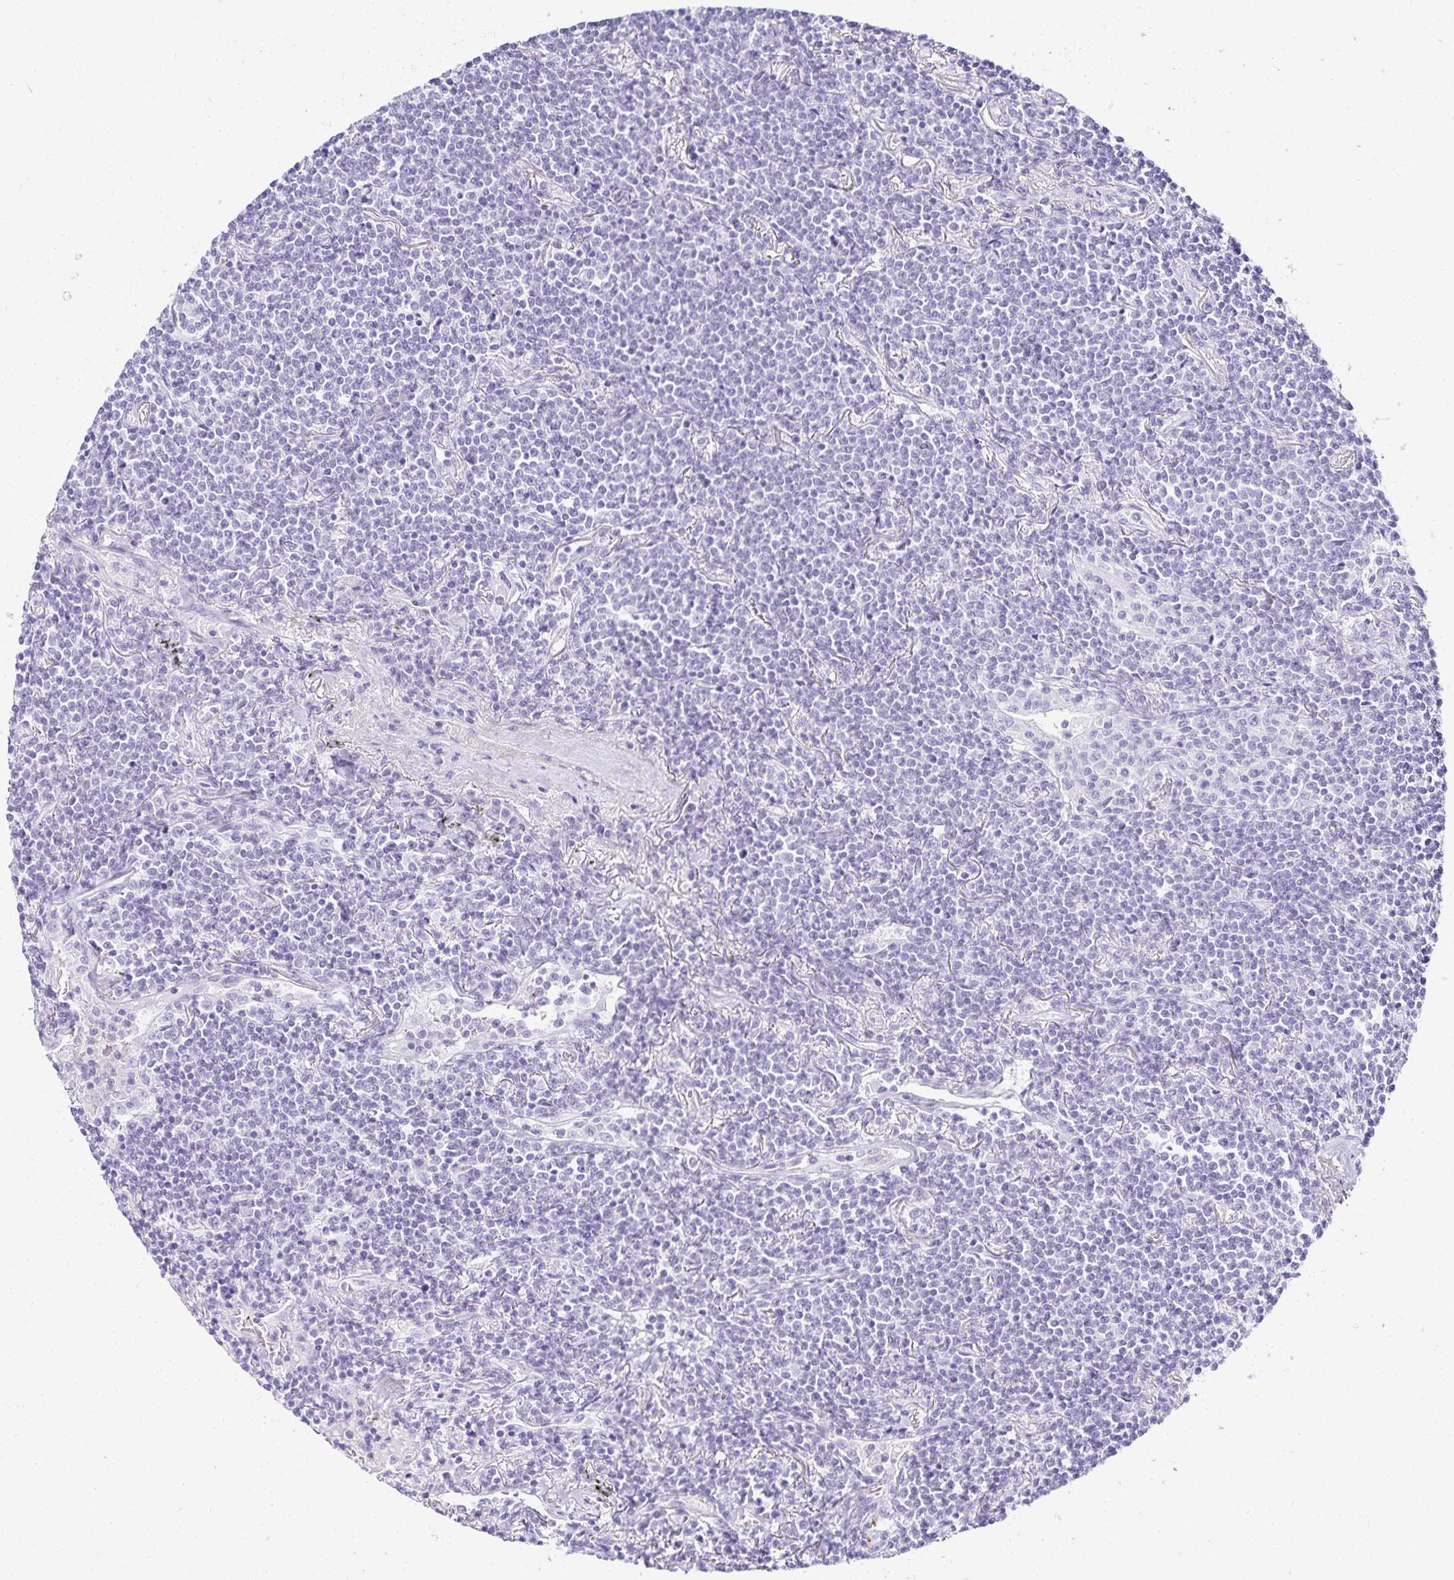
{"staining": {"intensity": "negative", "quantity": "none", "location": "none"}, "tissue": "lymphoma", "cell_type": "Tumor cells", "image_type": "cancer", "snomed": [{"axis": "morphology", "description": "Malignant lymphoma, non-Hodgkin's type, Low grade"}, {"axis": "topography", "description": "Lung"}], "caption": "Malignant lymphoma, non-Hodgkin's type (low-grade) was stained to show a protein in brown. There is no significant expression in tumor cells.", "gene": "GP2", "patient": {"sex": "female", "age": 71}}